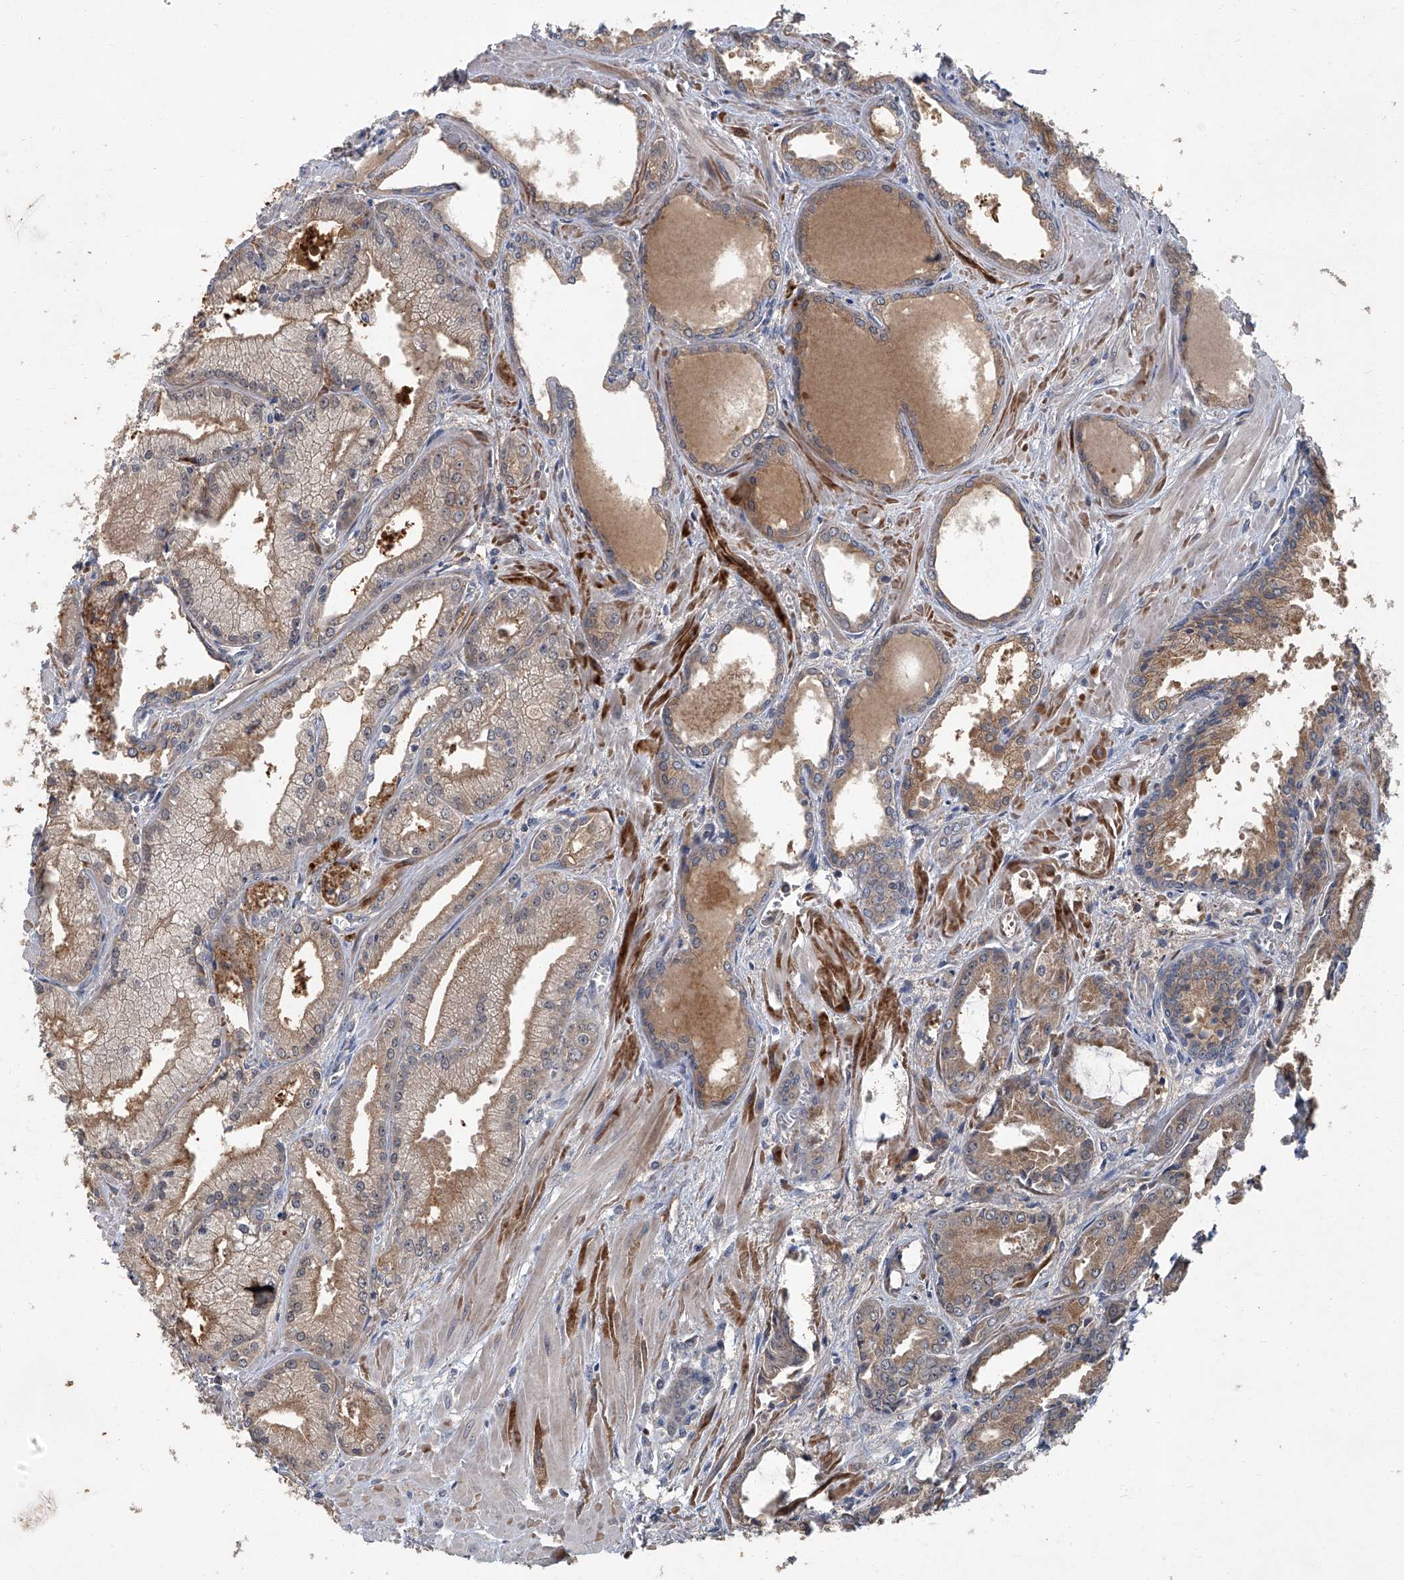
{"staining": {"intensity": "moderate", "quantity": ">75%", "location": "cytoplasmic/membranous"}, "tissue": "prostate cancer", "cell_type": "Tumor cells", "image_type": "cancer", "snomed": [{"axis": "morphology", "description": "Adenocarcinoma, Low grade"}, {"axis": "topography", "description": "Prostate"}], "caption": "Prostate cancer tissue demonstrates moderate cytoplasmic/membranous expression in about >75% of tumor cells", "gene": "ANKRD34A", "patient": {"sex": "male", "age": 67}}